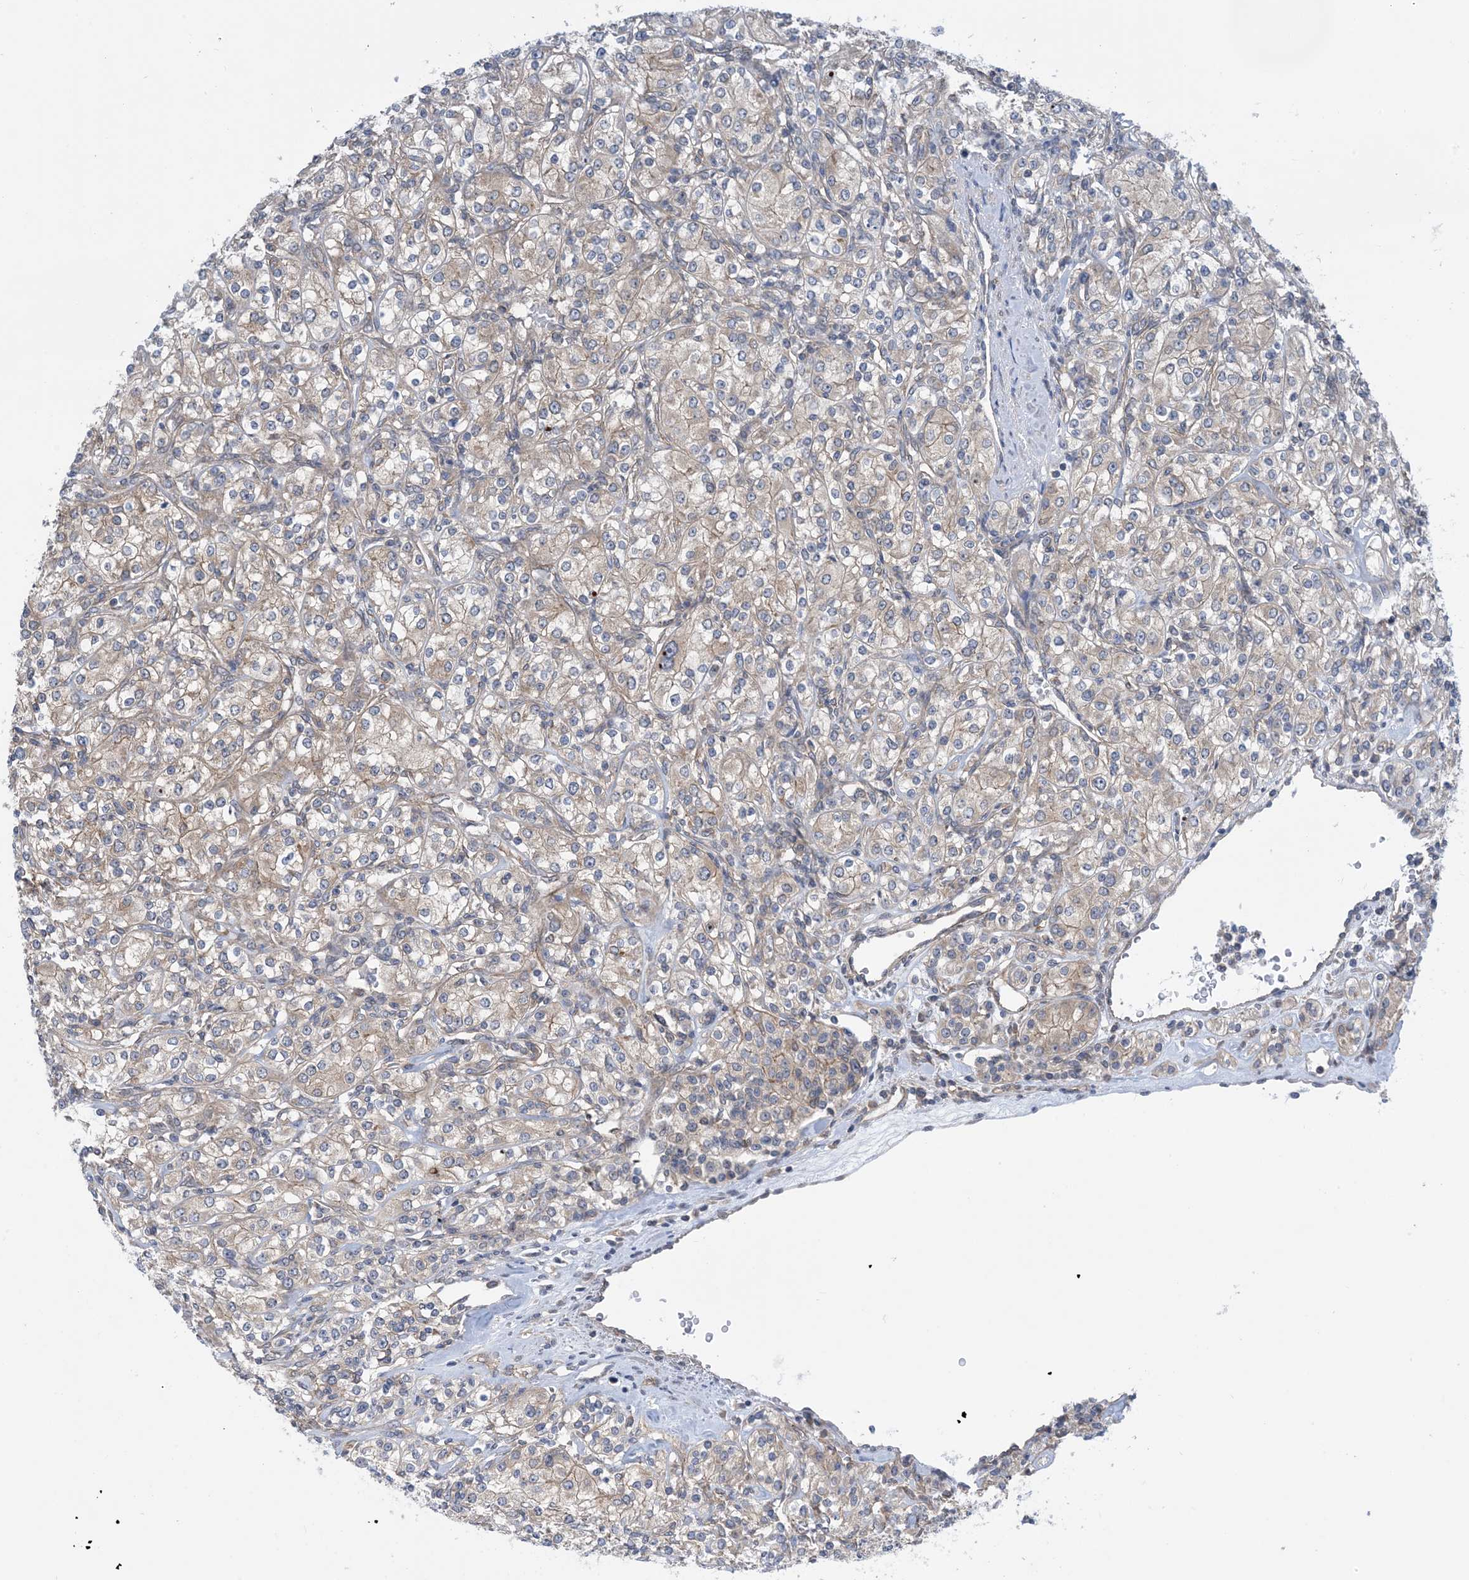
{"staining": {"intensity": "weak", "quantity": ">75%", "location": "cytoplasmic/membranous"}, "tissue": "renal cancer", "cell_type": "Tumor cells", "image_type": "cancer", "snomed": [{"axis": "morphology", "description": "Adenocarcinoma, NOS"}, {"axis": "topography", "description": "Kidney"}], "caption": "Weak cytoplasmic/membranous protein positivity is seen in about >75% of tumor cells in renal cancer.", "gene": "EHBP1", "patient": {"sex": "male", "age": 77}}